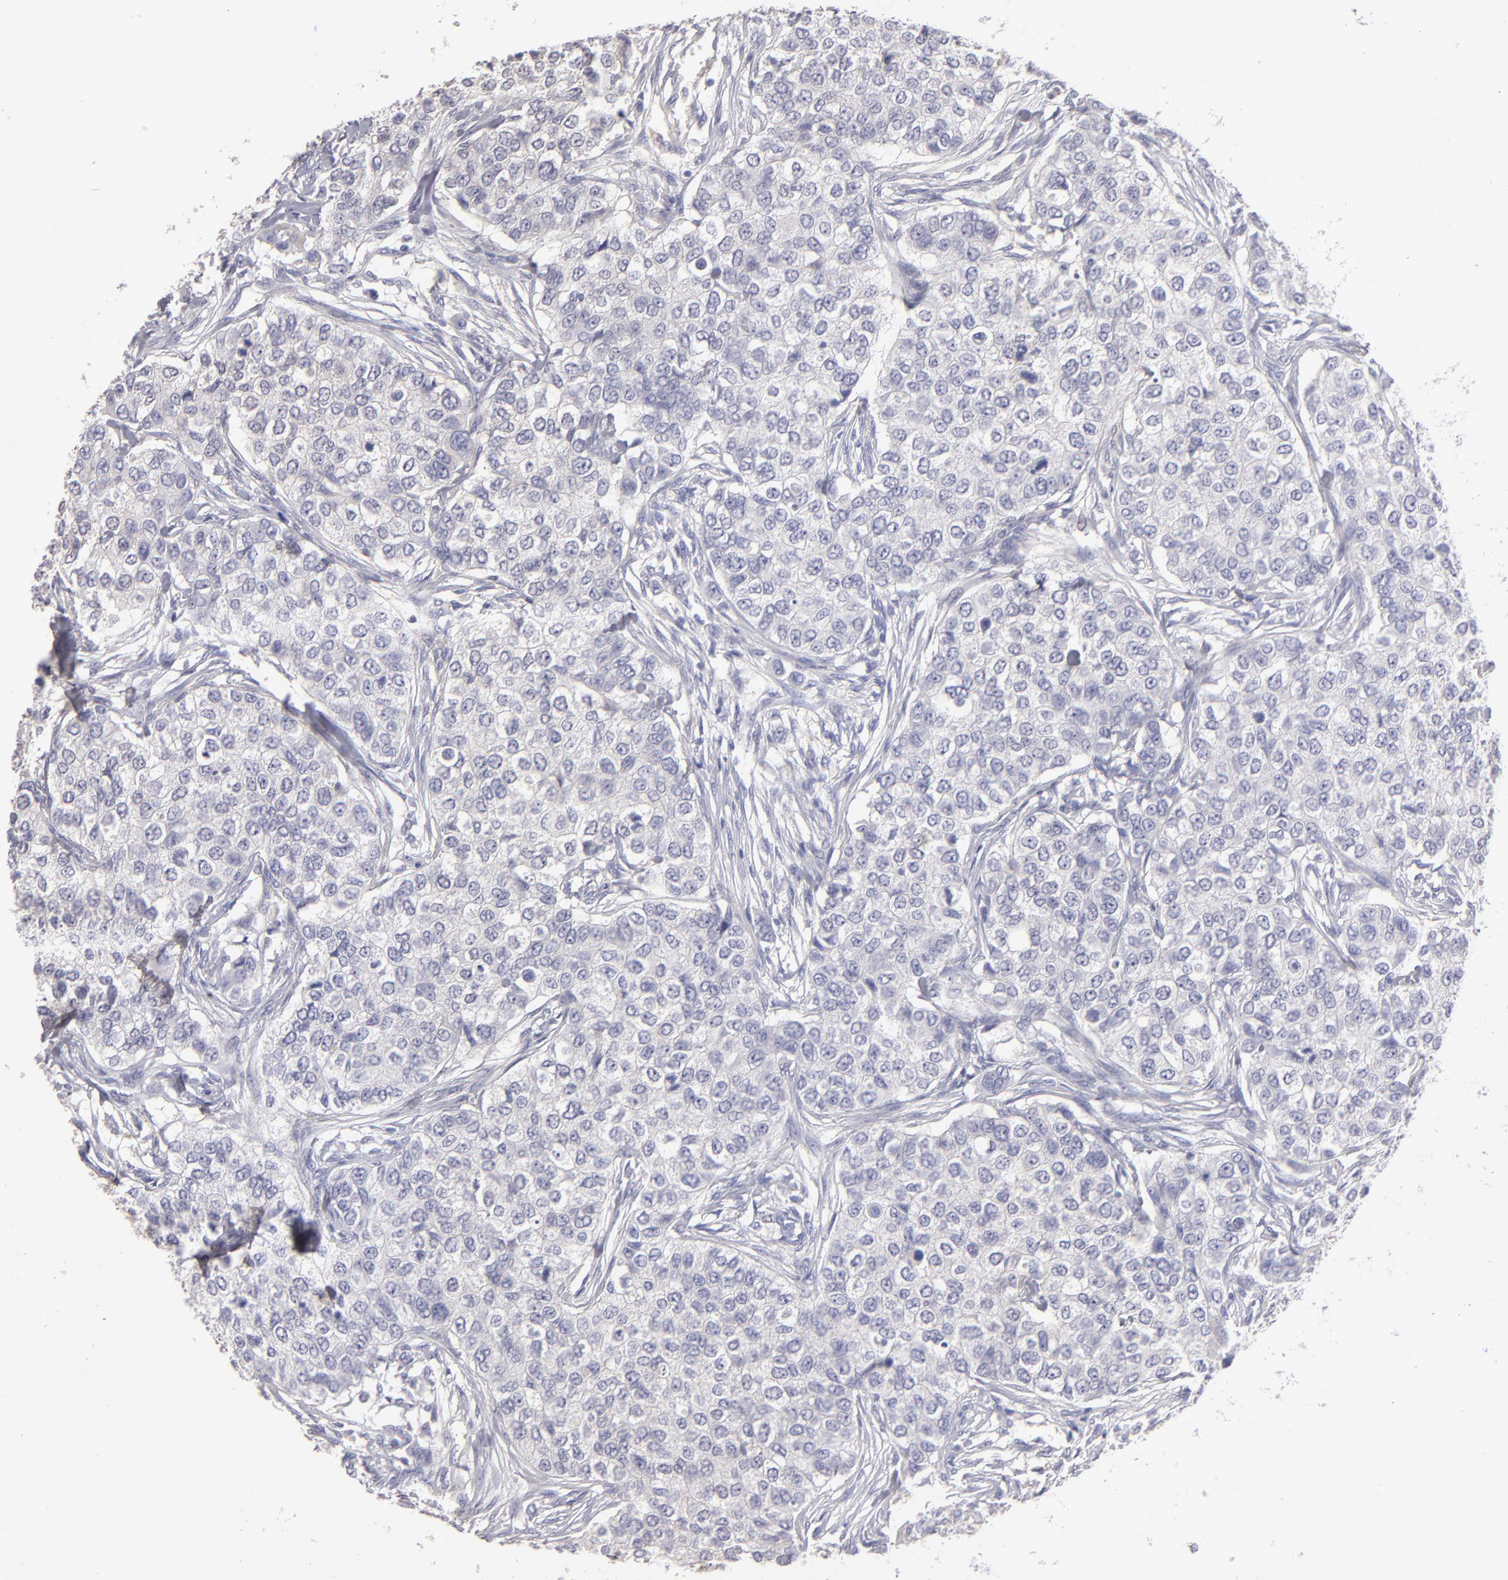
{"staining": {"intensity": "negative", "quantity": "none", "location": "none"}, "tissue": "breast cancer", "cell_type": "Tumor cells", "image_type": "cancer", "snomed": [{"axis": "morphology", "description": "Normal tissue, NOS"}, {"axis": "morphology", "description": "Duct carcinoma"}, {"axis": "topography", "description": "Breast"}], "caption": "Immunohistochemistry (IHC) histopathology image of human breast cancer (intraductal carcinoma) stained for a protein (brown), which displays no positivity in tumor cells.", "gene": "ABCC4", "patient": {"sex": "female", "age": 49}}